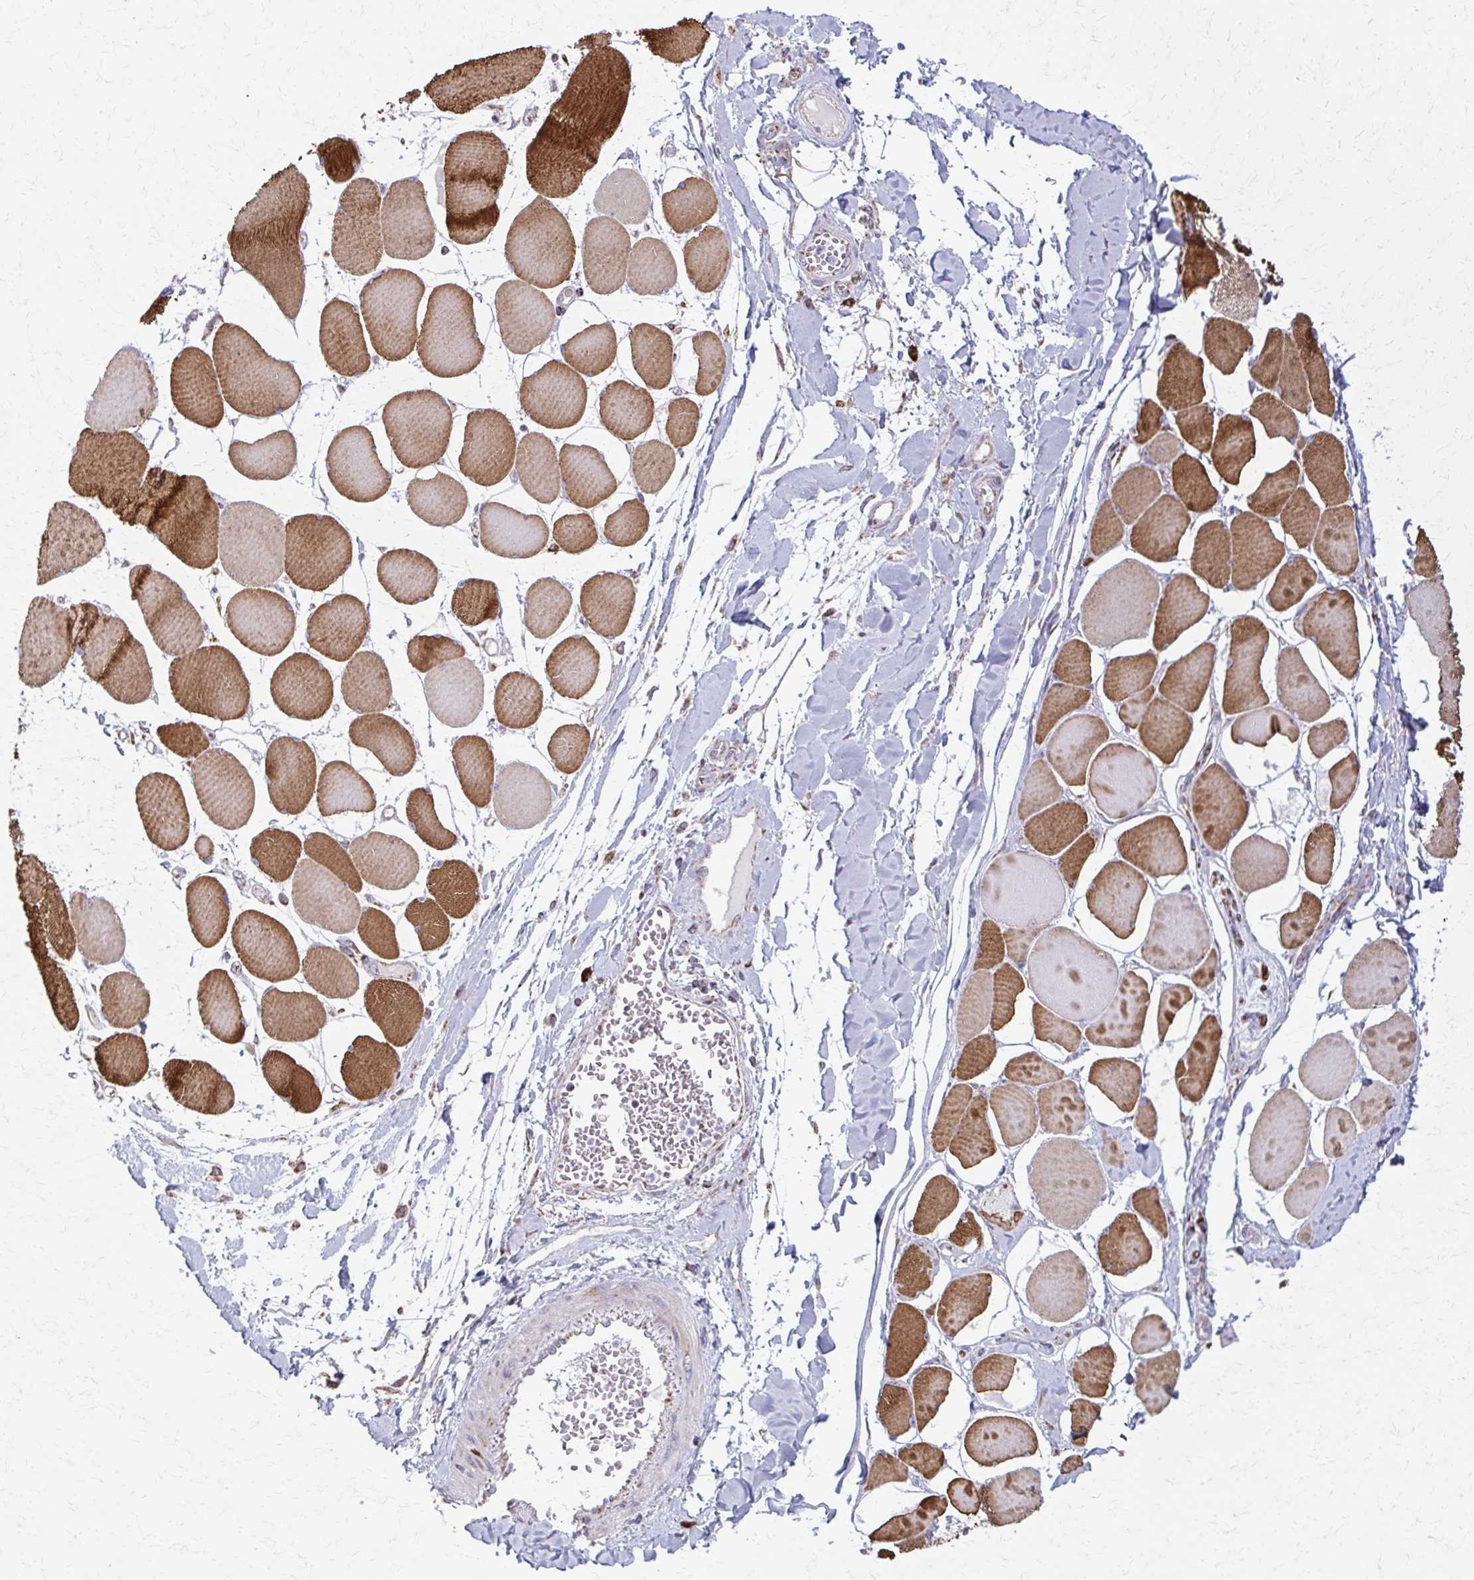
{"staining": {"intensity": "strong", "quantity": "25%-75%", "location": "cytoplasmic/membranous"}, "tissue": "skeletal muscle", "cell_type": "Myocytes", "image_type": "normal", "snomed": [{"axis": "morphology", "description": "Normal tissue, NOS"}, {"axis": "topography", "description": "Skeletal muscle"}], "caption": "Immunohistochemistry (IHC) staining of benign skeletal muscle, which demonstrates high levels of strong cytoplasmic/membranous positivity in approximately 25%-75% of myocytes indicating strong cytoplasmic/membranous protein staining. The staining was performed using DAB (3,3'-diaminobenzidine) (brown) for protein detection and nuclei were counterstained in hematoxylin (blue).", "gene": "TVP23A", "patient": {"sex": "female", "age": 75}}